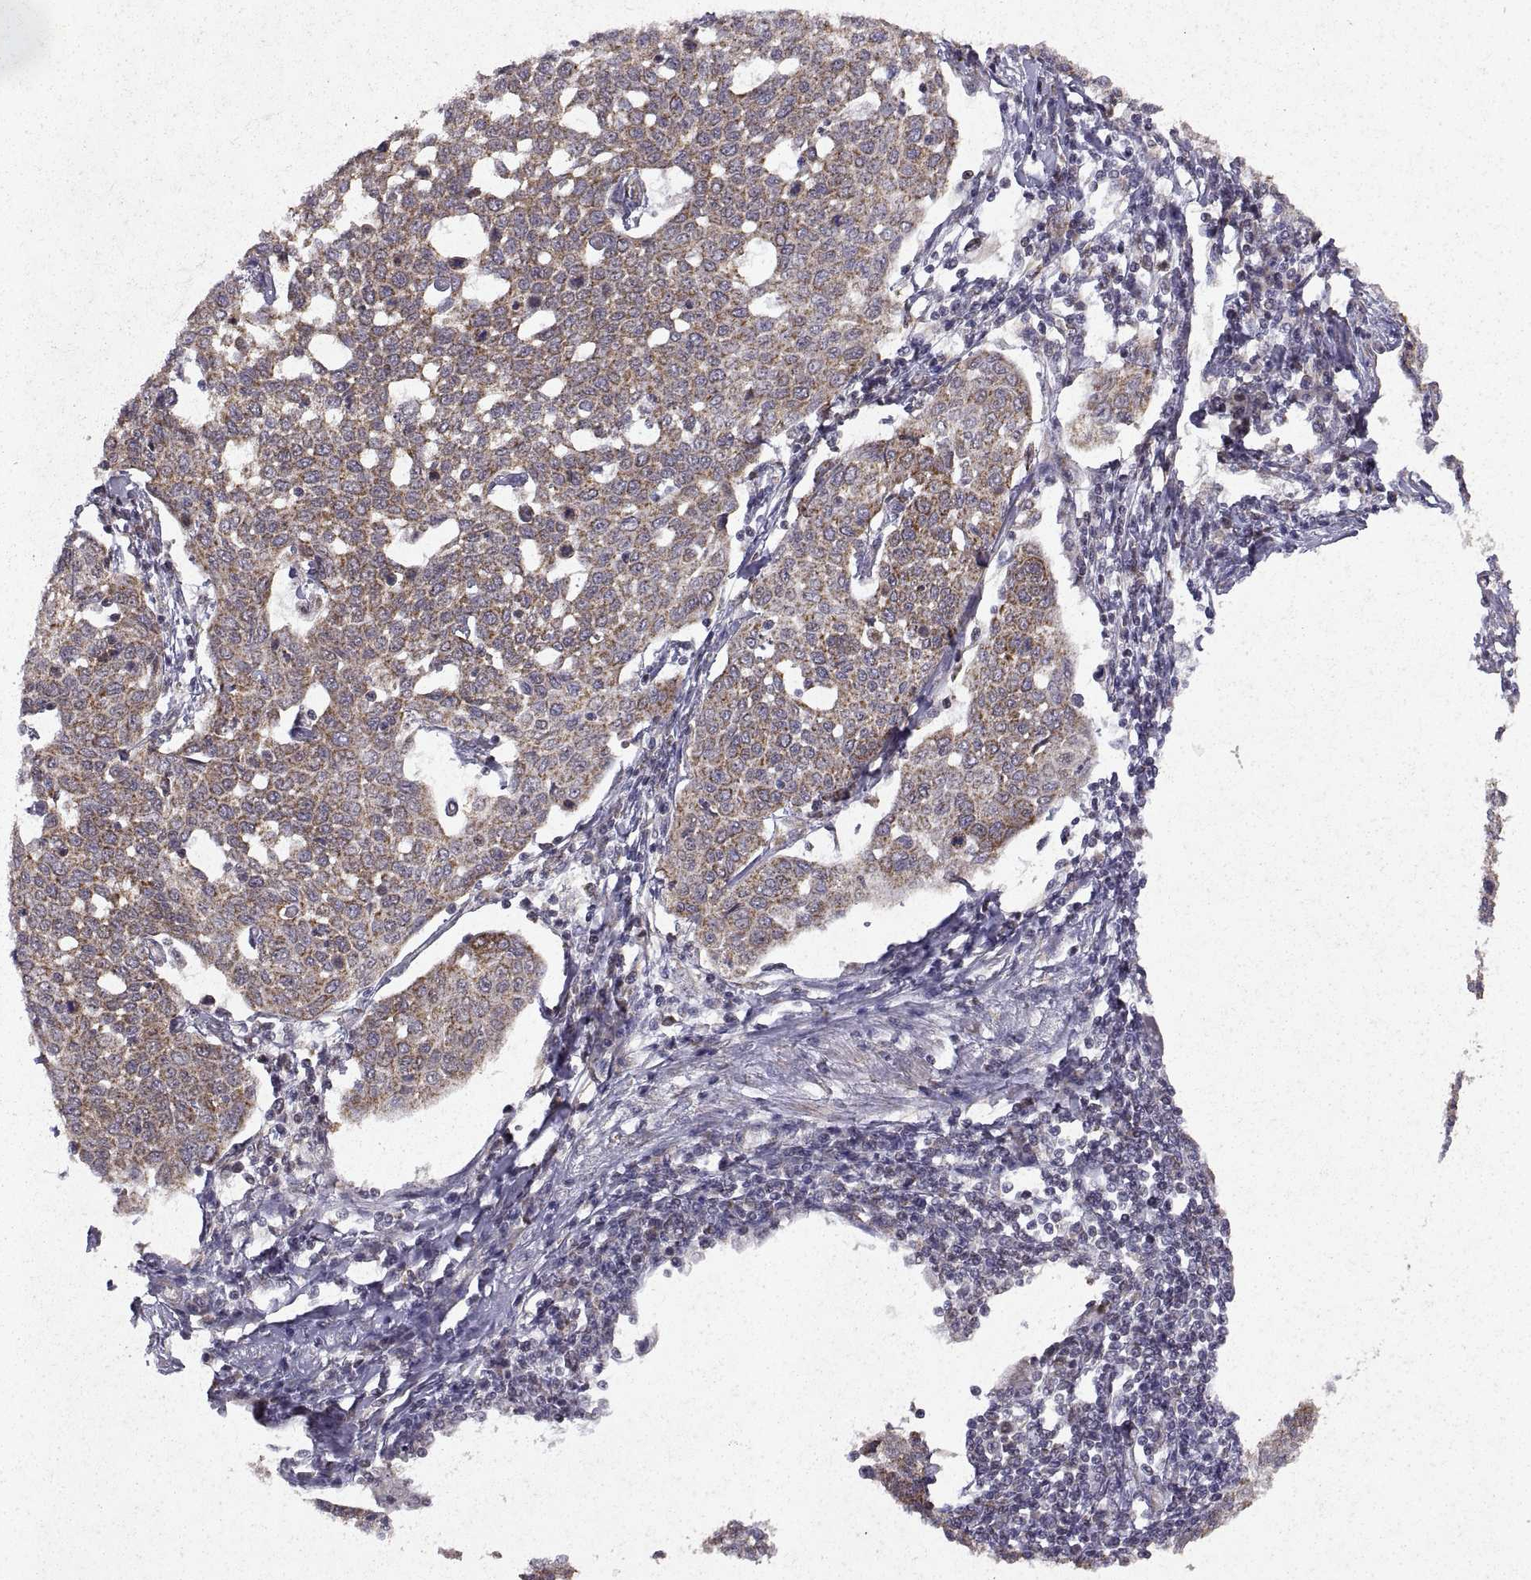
{"staining": {"intensity": "weak", "quantity": ">75%", "location": "cytoplasmic/membranous"}, "tissue": "cervical cancer", "cell_type": "Tumor cells", "image_type": "cancer", "snomed": [{"axis": "morphology", "description": "Squamous cell carcinoma, NOS"}, {"axis": "topography", "description": "Cervix"}], "caption": "Squamous cell carcinoma (cervical) stained for a protein (brown) displays weak cytoplasmic/membranous positive positivity in approximately >75% of tumor cells.", "gene": "MANBAL", "patient": {"sex": "female", "age": 34}}